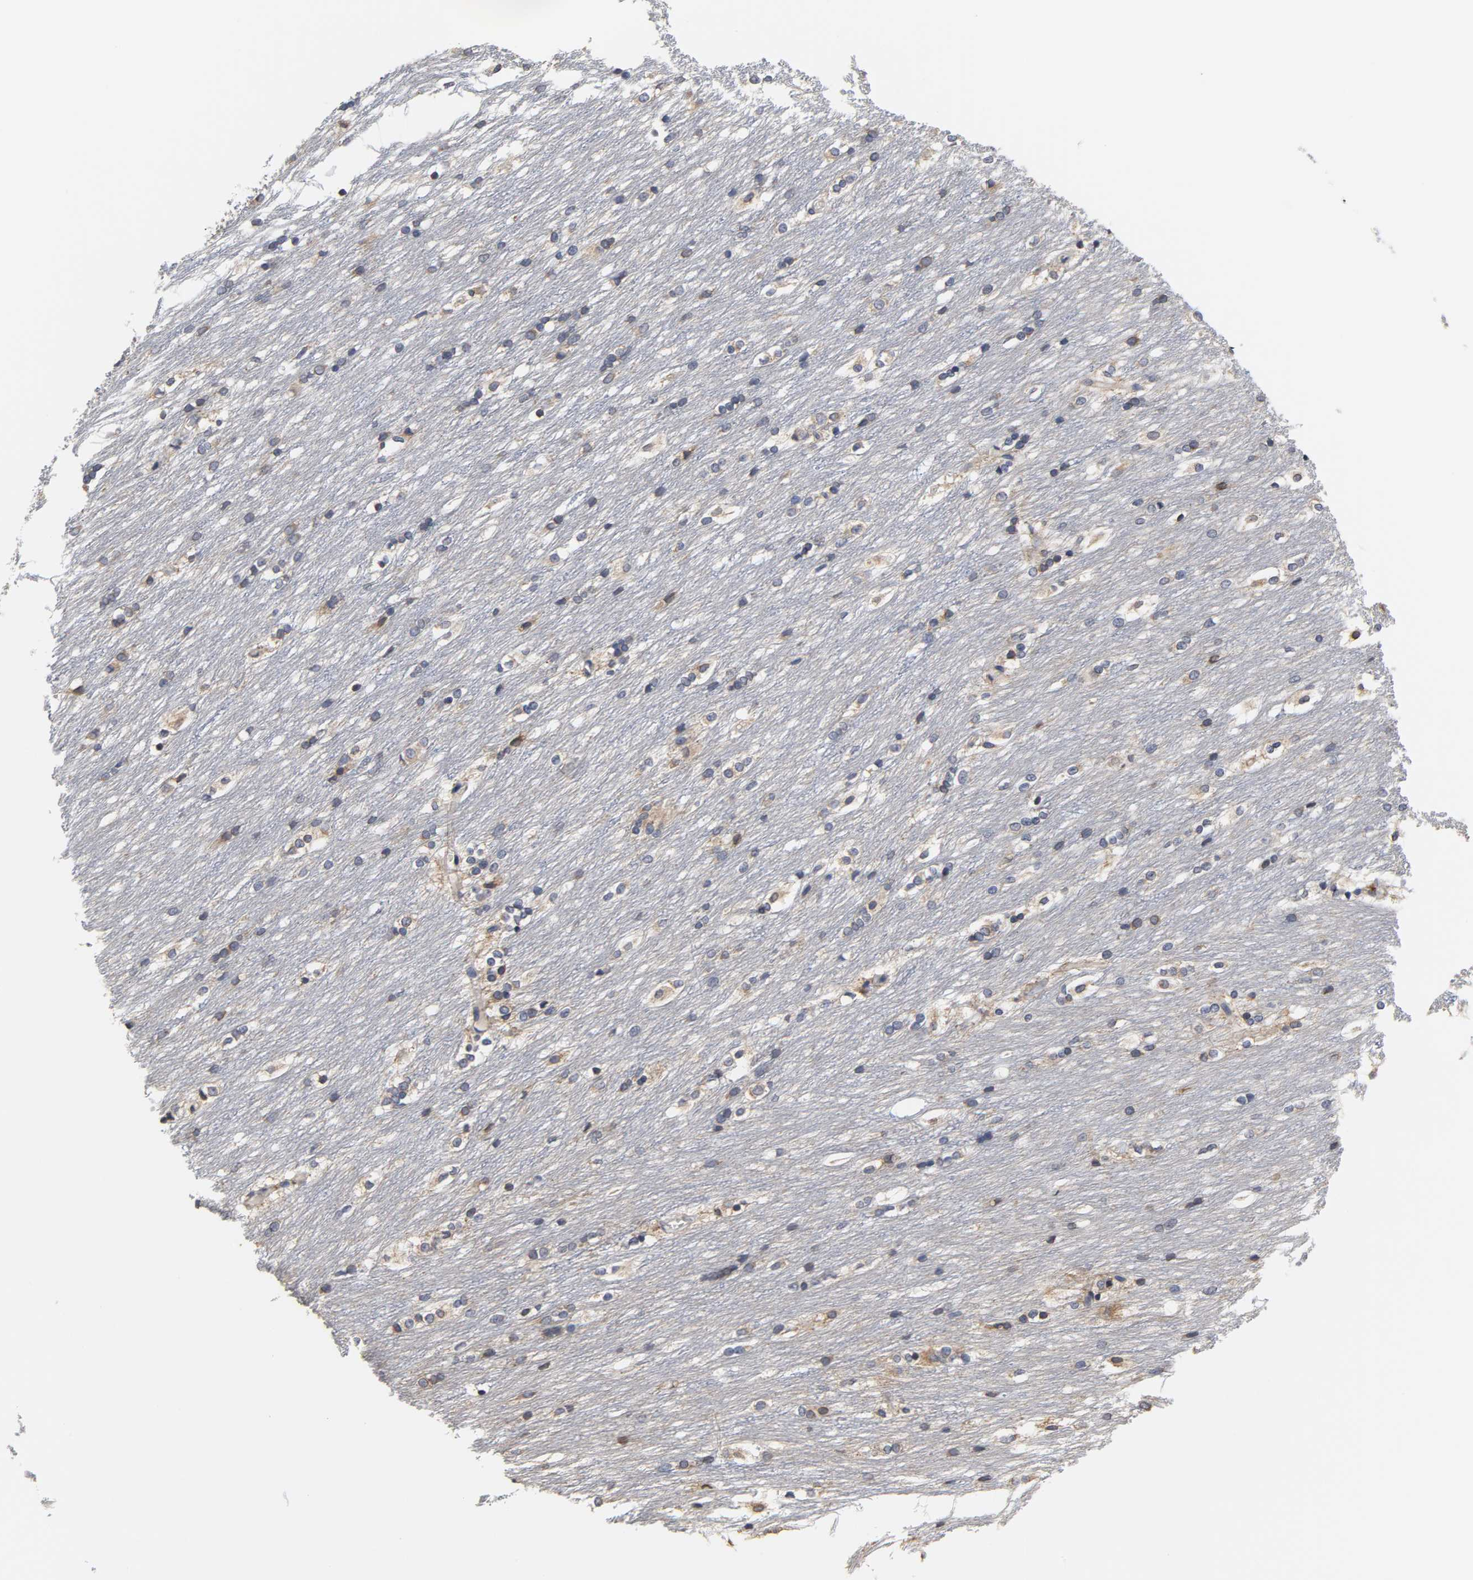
{"staining": {"intensity": "moderate", "quantity": "<25%", "location": "cytoplasmic/membranous"}, "tissue": "caudate", "cell_type": "Glial cells", "image_type": "normal", "snomed": [{"axis": "morphology", "description": "Normal tissue, NOS"}, {"axis": "topography", "description": "Lateral ventricle wall"}], "caption": "Caudate stained for a protein (brown) shows moderate cytoplasmic/membranous positive positivity in approximately <25% of glial cells.", "gene": "HCK", "patient": {"sex": "female", "age": 19}}